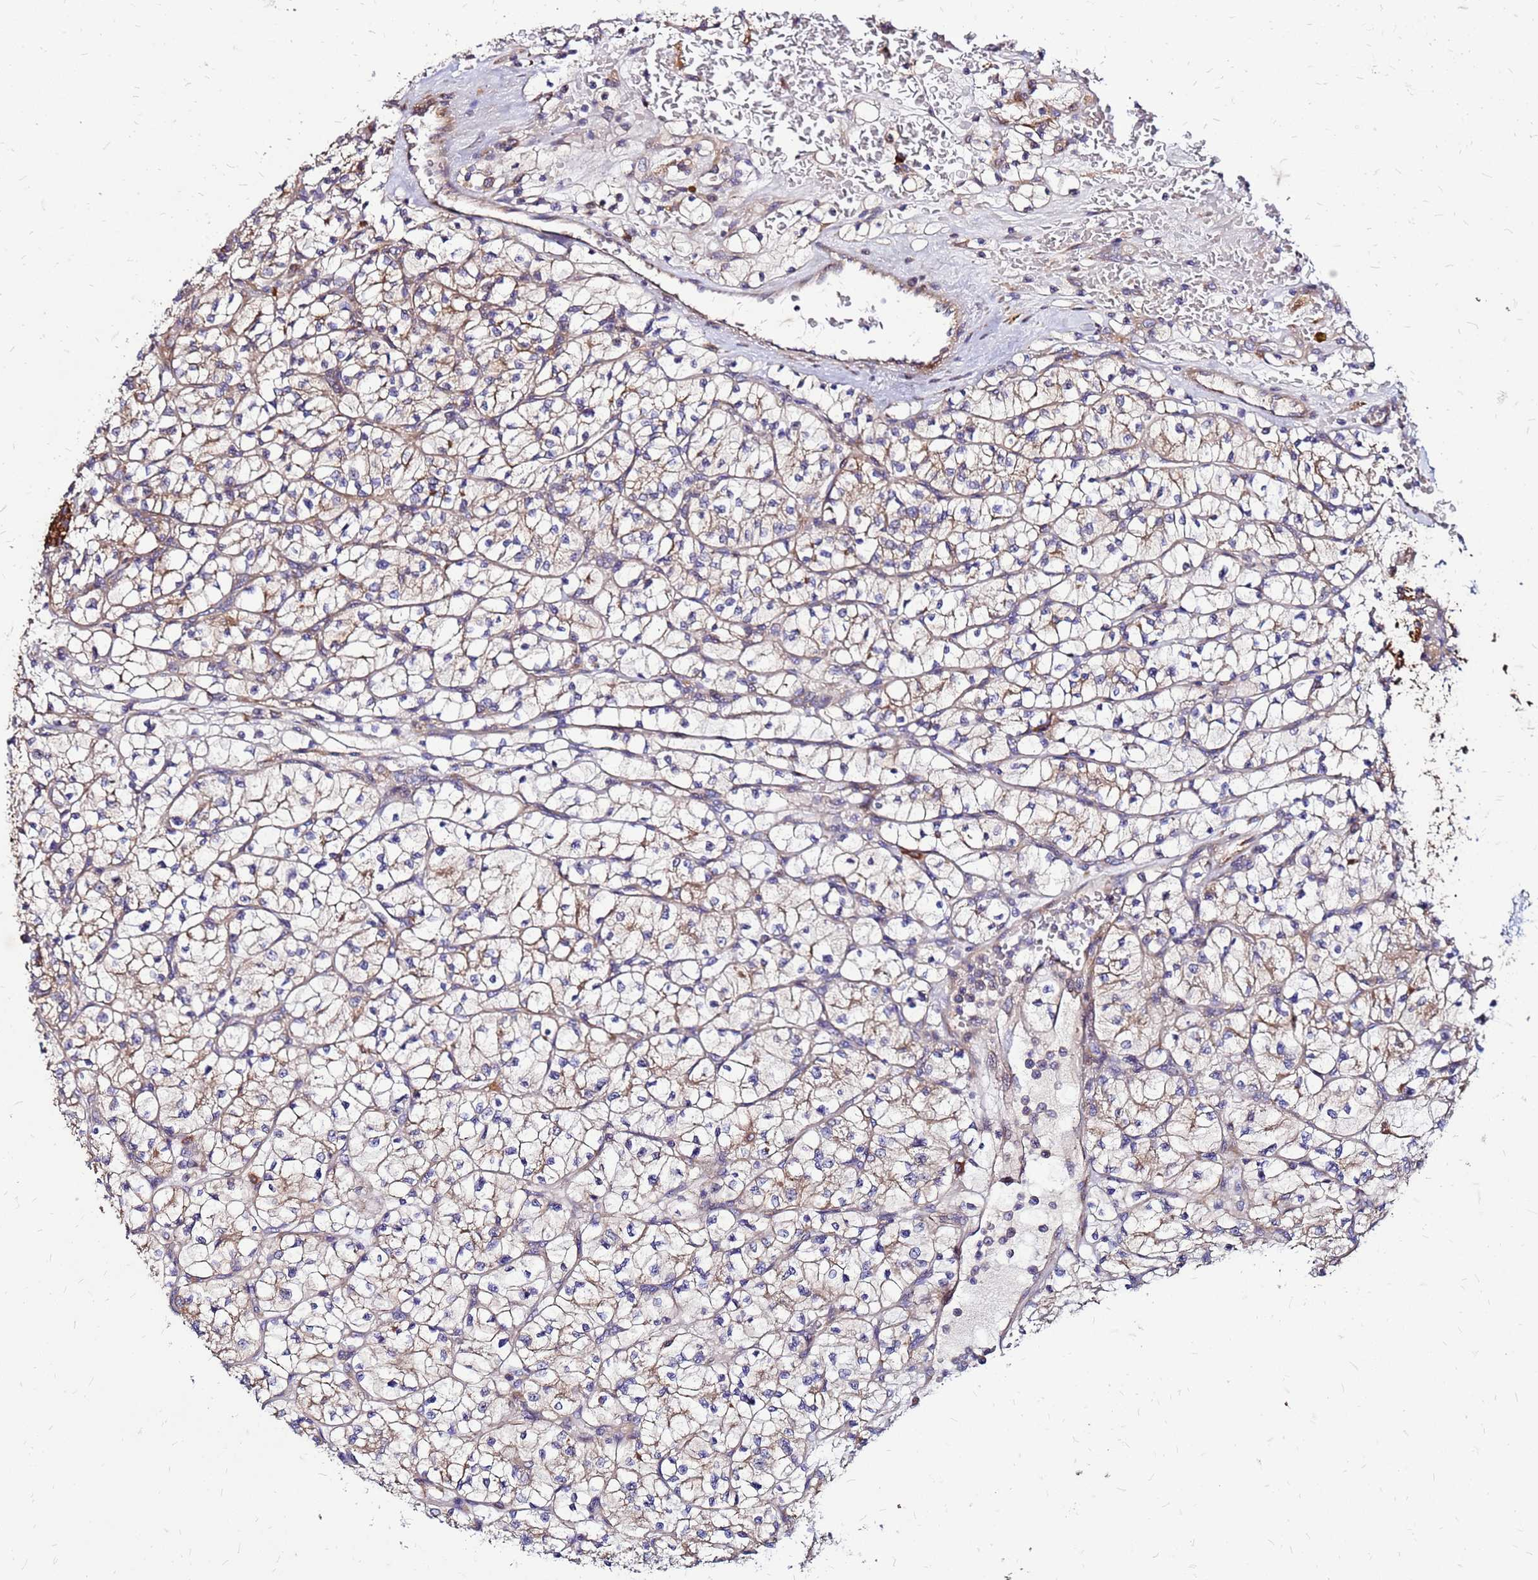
{"staining": {"intensity": "weak", "quantity": ">75%", "location": "cytoplasmic/membranous"}, "tissue": "renal cancer", "cell_type": "Tumor cells", "image_type": "cancer", "snomed": [{"axis": "morphology", "description": "Adenocarcinoma, NOS"}, {"axis": "topography", "description": "Kidney"}], "caption": "About >75% of tumor cells in human adenocarcinoma (renal) show weak cytoplasmic/membranous protein expression as visualized by brown immunohistochemical staining.", "gene": "VMO1", "patient": {"sex": "female", "age": 64}}